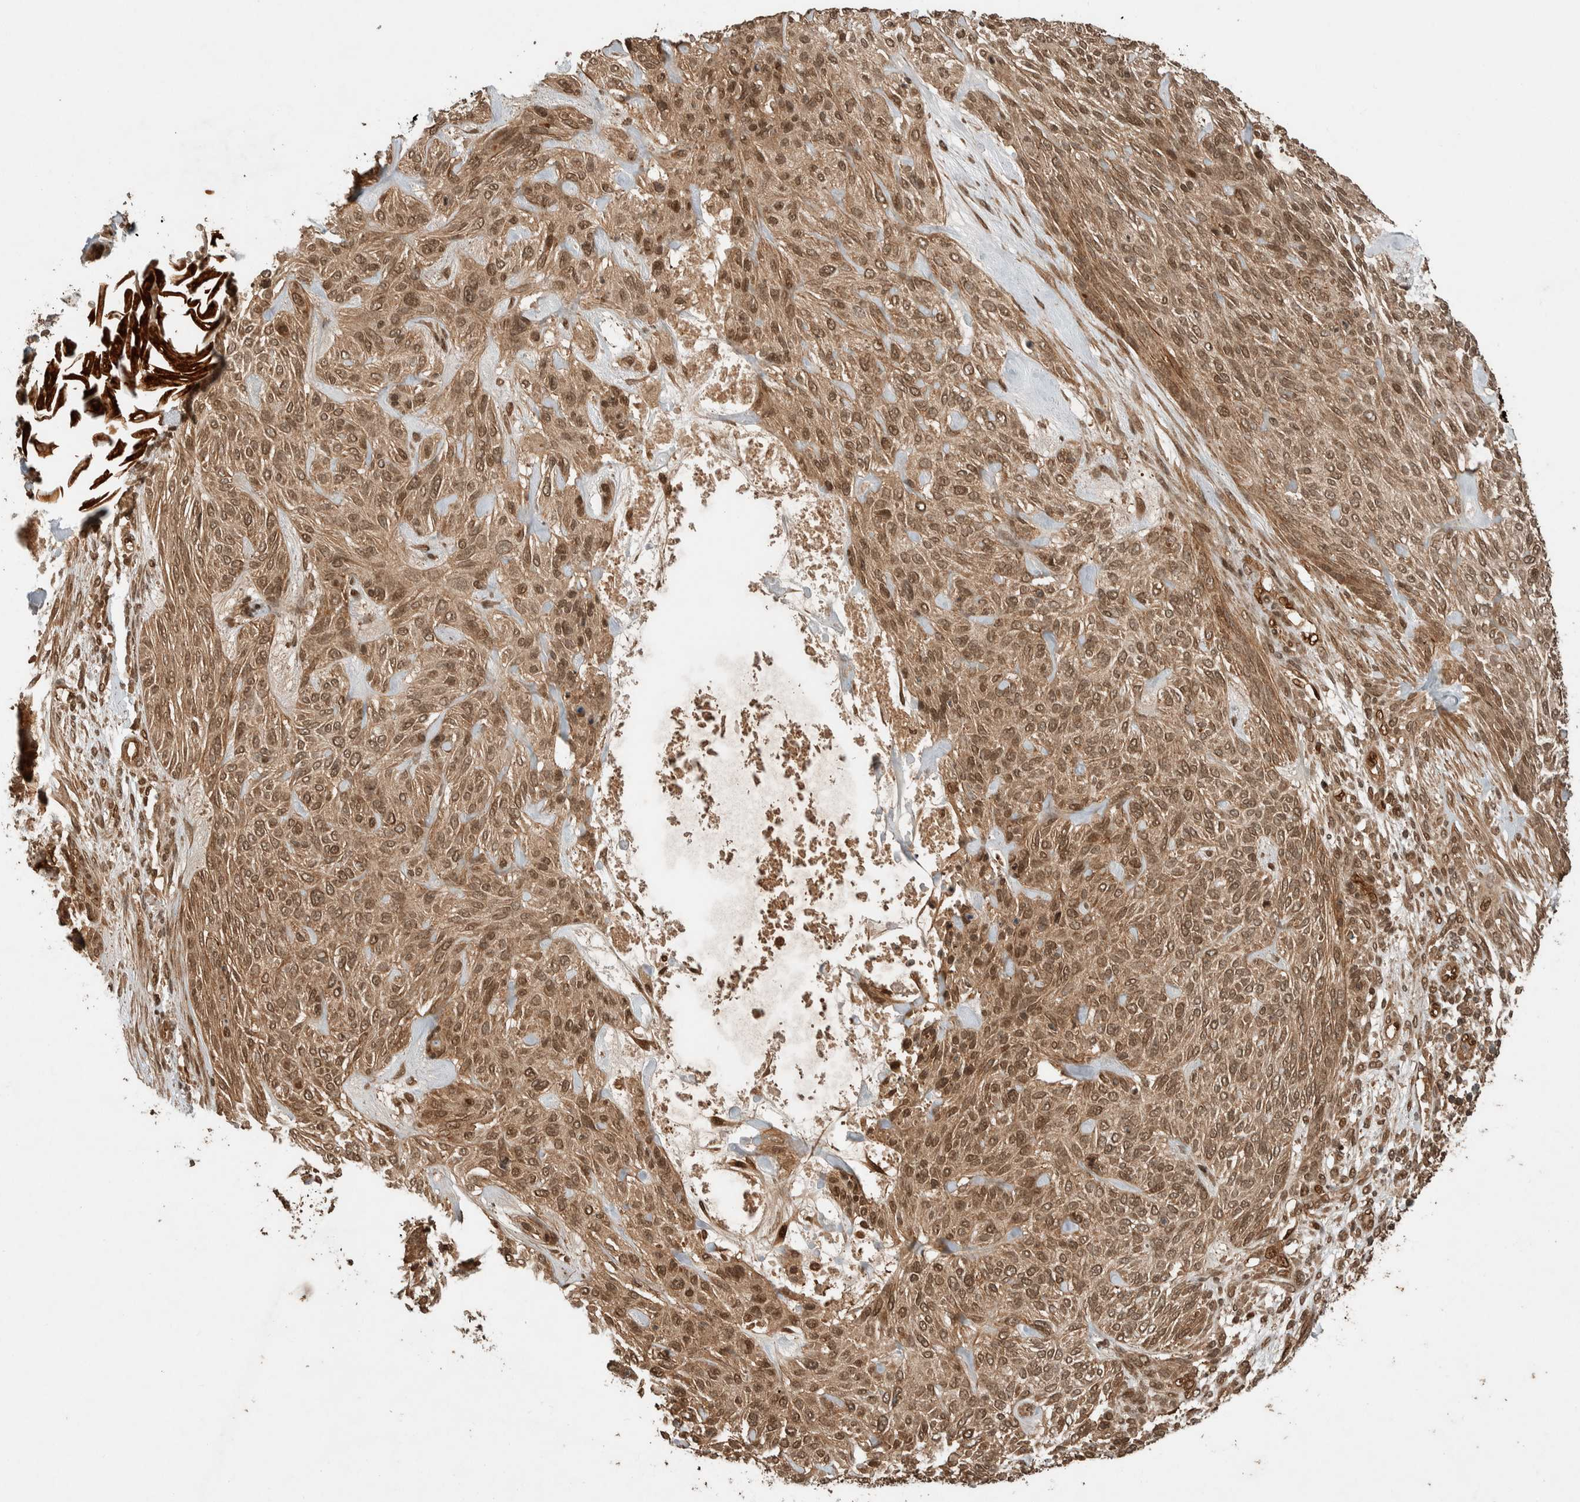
{"staining": {"intensity": "moderate", "quantity": ">75%", "location": "cytoplasmic/membranous,nuclear"}, "tissue": "skin cancer", "cell_type": "Tumor cells", "image_type": "cancer", "snomed": [{"axis": "morphology", "description": "Basal cell carcinoma"}, {"axis": "topography", "description": "Skin"}], "caption": "A brown stain shows moderate cytoplasmic/membranous and nuclear staining of a protein in skin cancer (basal cell carcinoma) tumor cells. The protein is shown in brown color, while the nuclei are stained blue.", "gene": "CNTROB", "patient": {"sex": "male", "age": 55}}